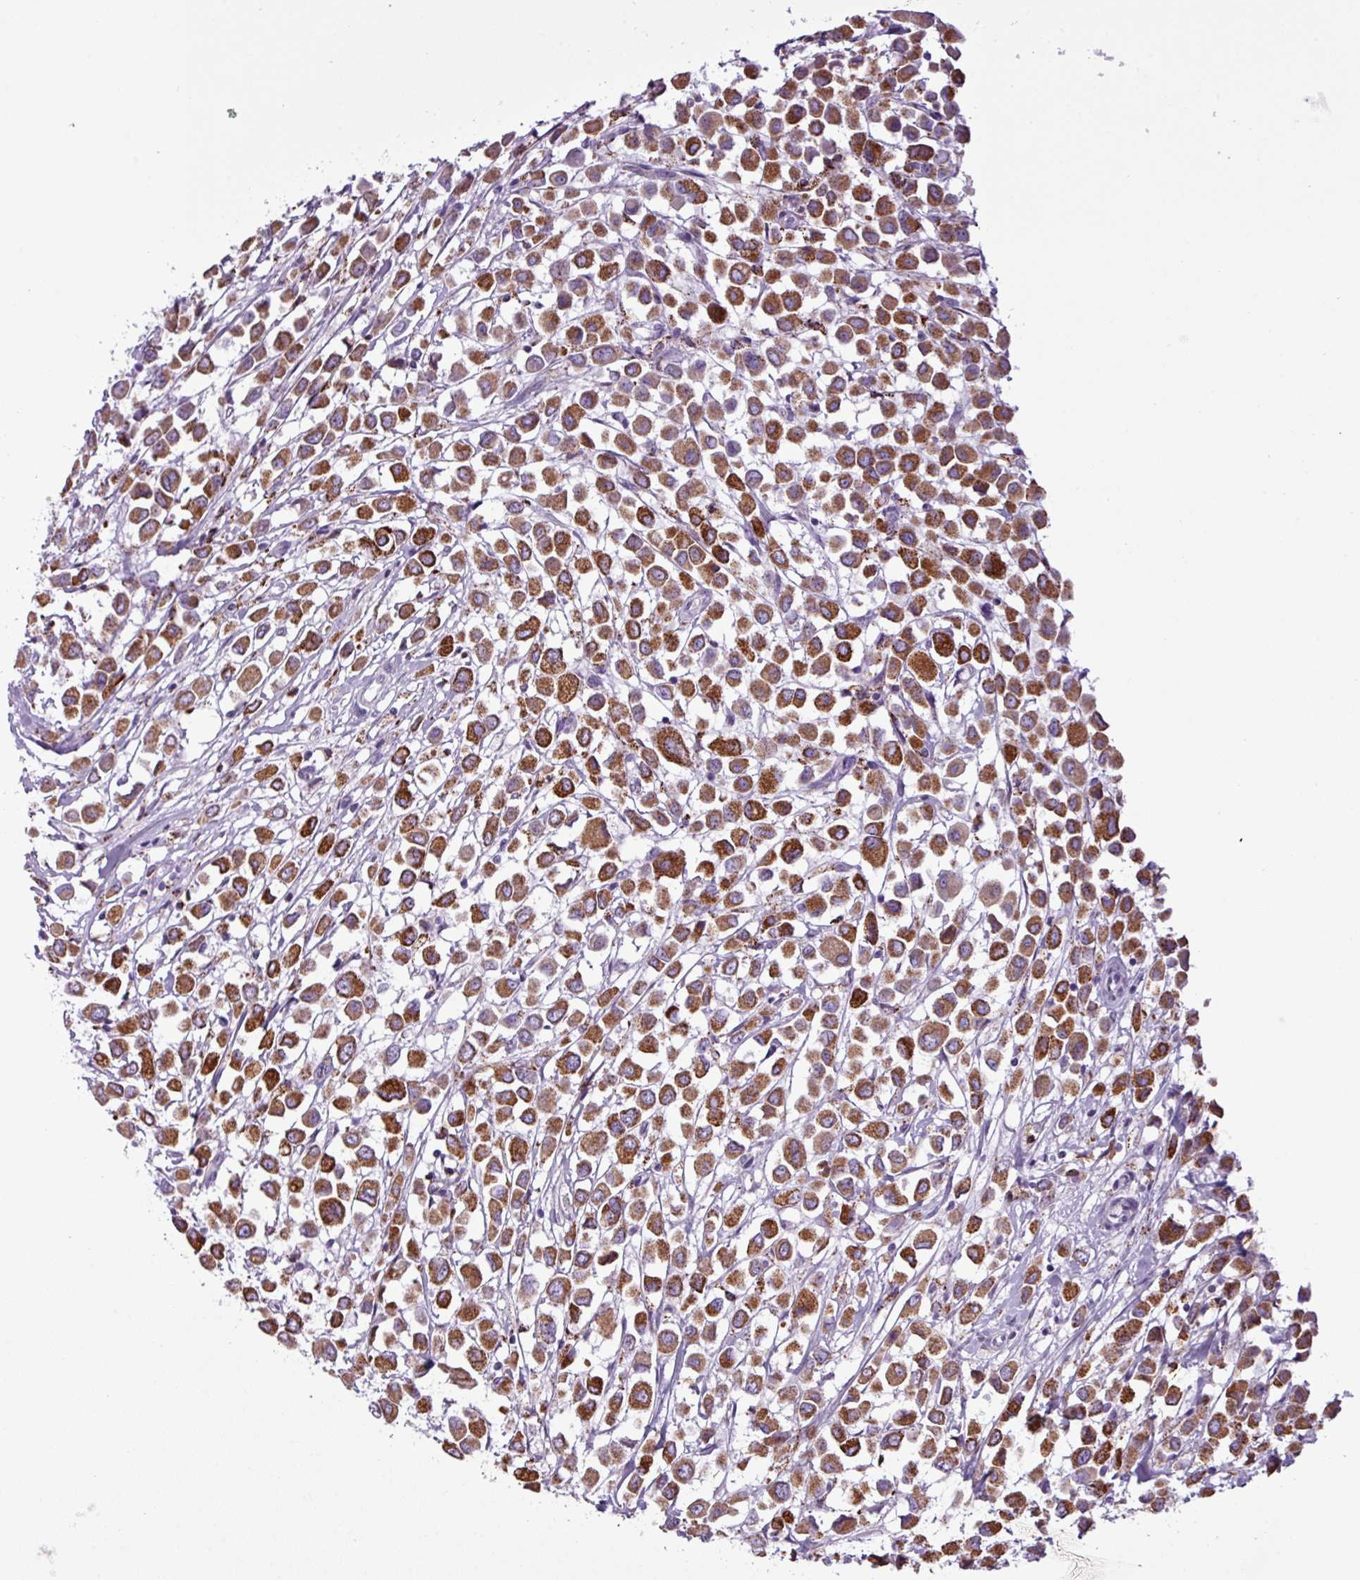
{"staining": {"intensity": "strong", "quantity": ">75%", "location": "cytoplasmic/membranous"}, "tissue": "breast cancer", "cell_type": "Tumor cells", "image_type": "cancer", "snomed": [{"axis": "morphology", "description": "Duct carcinoma"}, {"axis": "topography", "description": "Breast"}], "caption": "Strong cytoplasmic/membranous positivity for a protein is seen in about >75% of tumor cells of breast cancer using immunohistochemistry.", "gene": "ZNF667", "patient": {"sex": "female", "age": 61}}